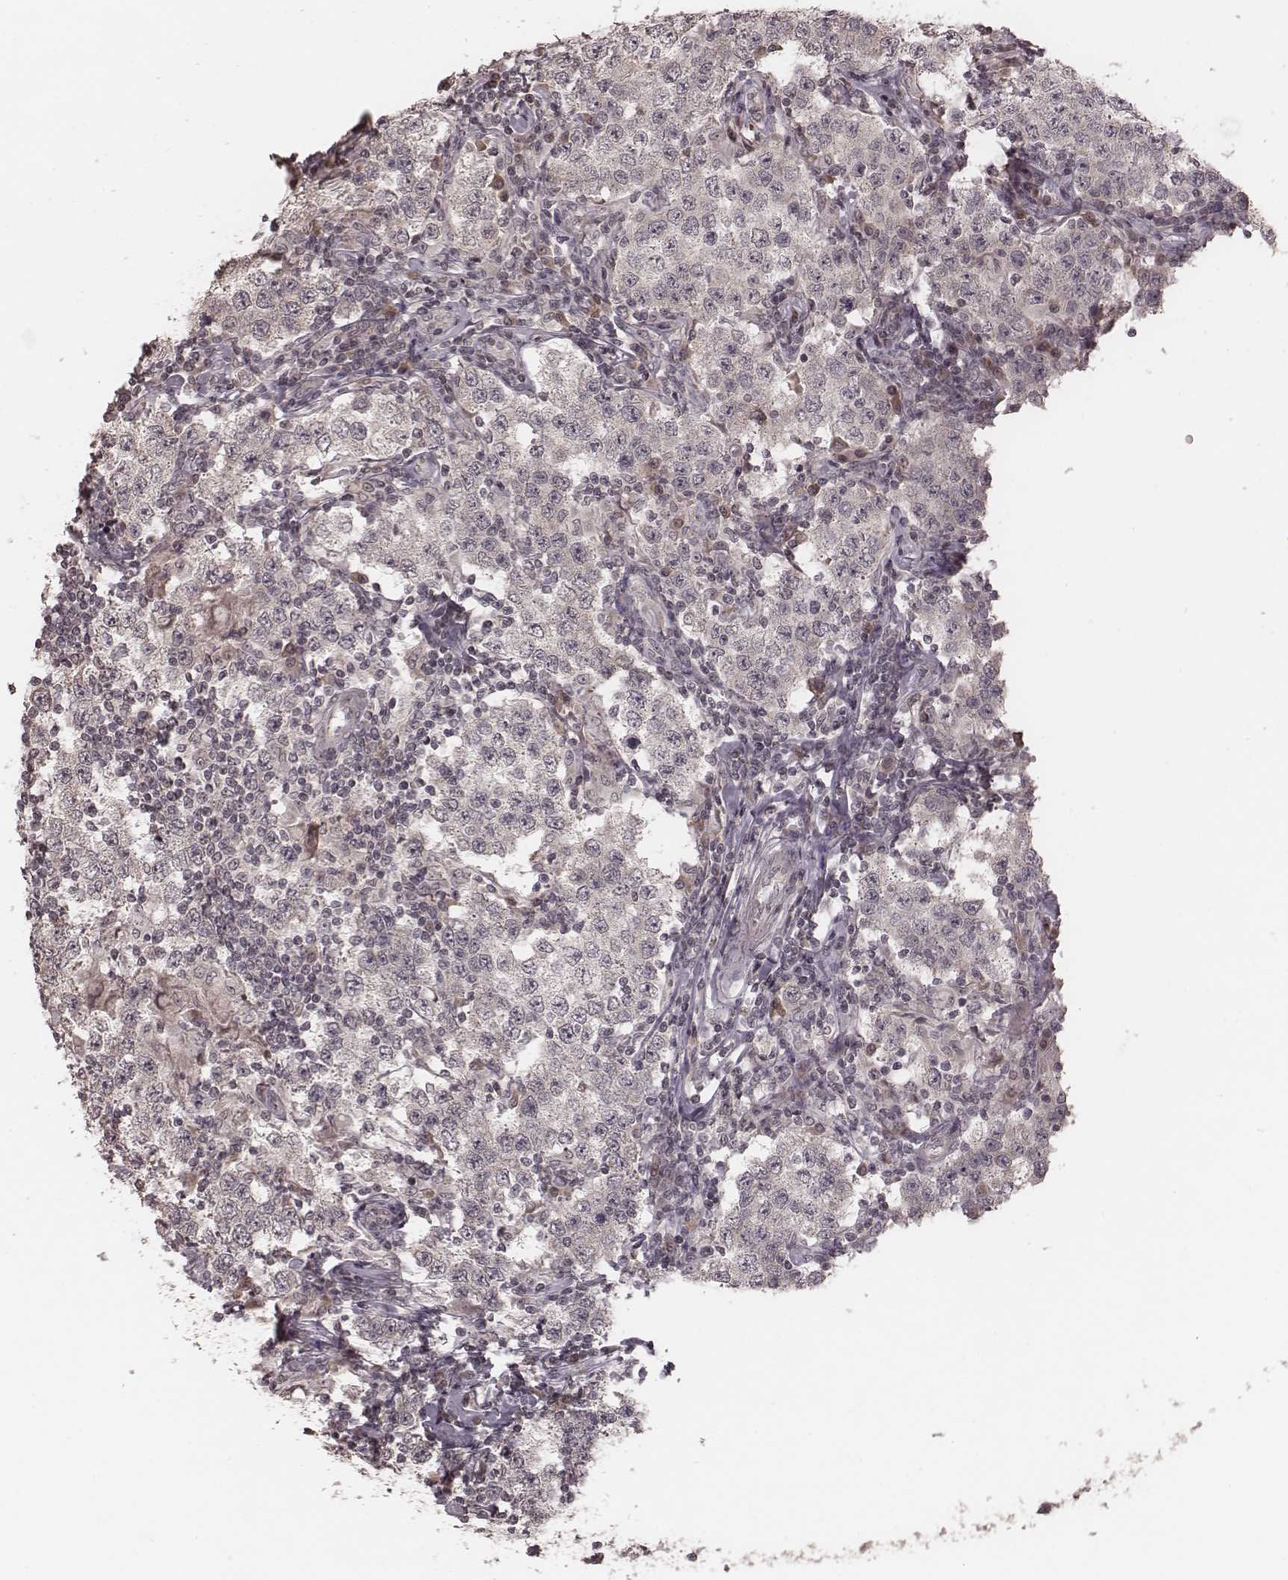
{"staining": {"intensity": "negative", "quantity": "none", "location": "none"}, "tissue": "testis cancer", "cell_type": "Tumor cells", "image_type": "cancer", "snomed": [{"axis": "morphology", "description": "Seminoma, NOS"}, {"axis": "morphology", "description": "Carcinoma, Embryonal, NOS"}, {"axis": "topography", "description": "Testis"}], "caption": "This histopathology image is of testis embryonal carcinoma stained with immunohistochemistry to label a protein in brown with the nuclei are counter-stained blue. There is no staining in tumor cells.", "gene": "IL5", "patient": {"sex": "male", "age": 41}}